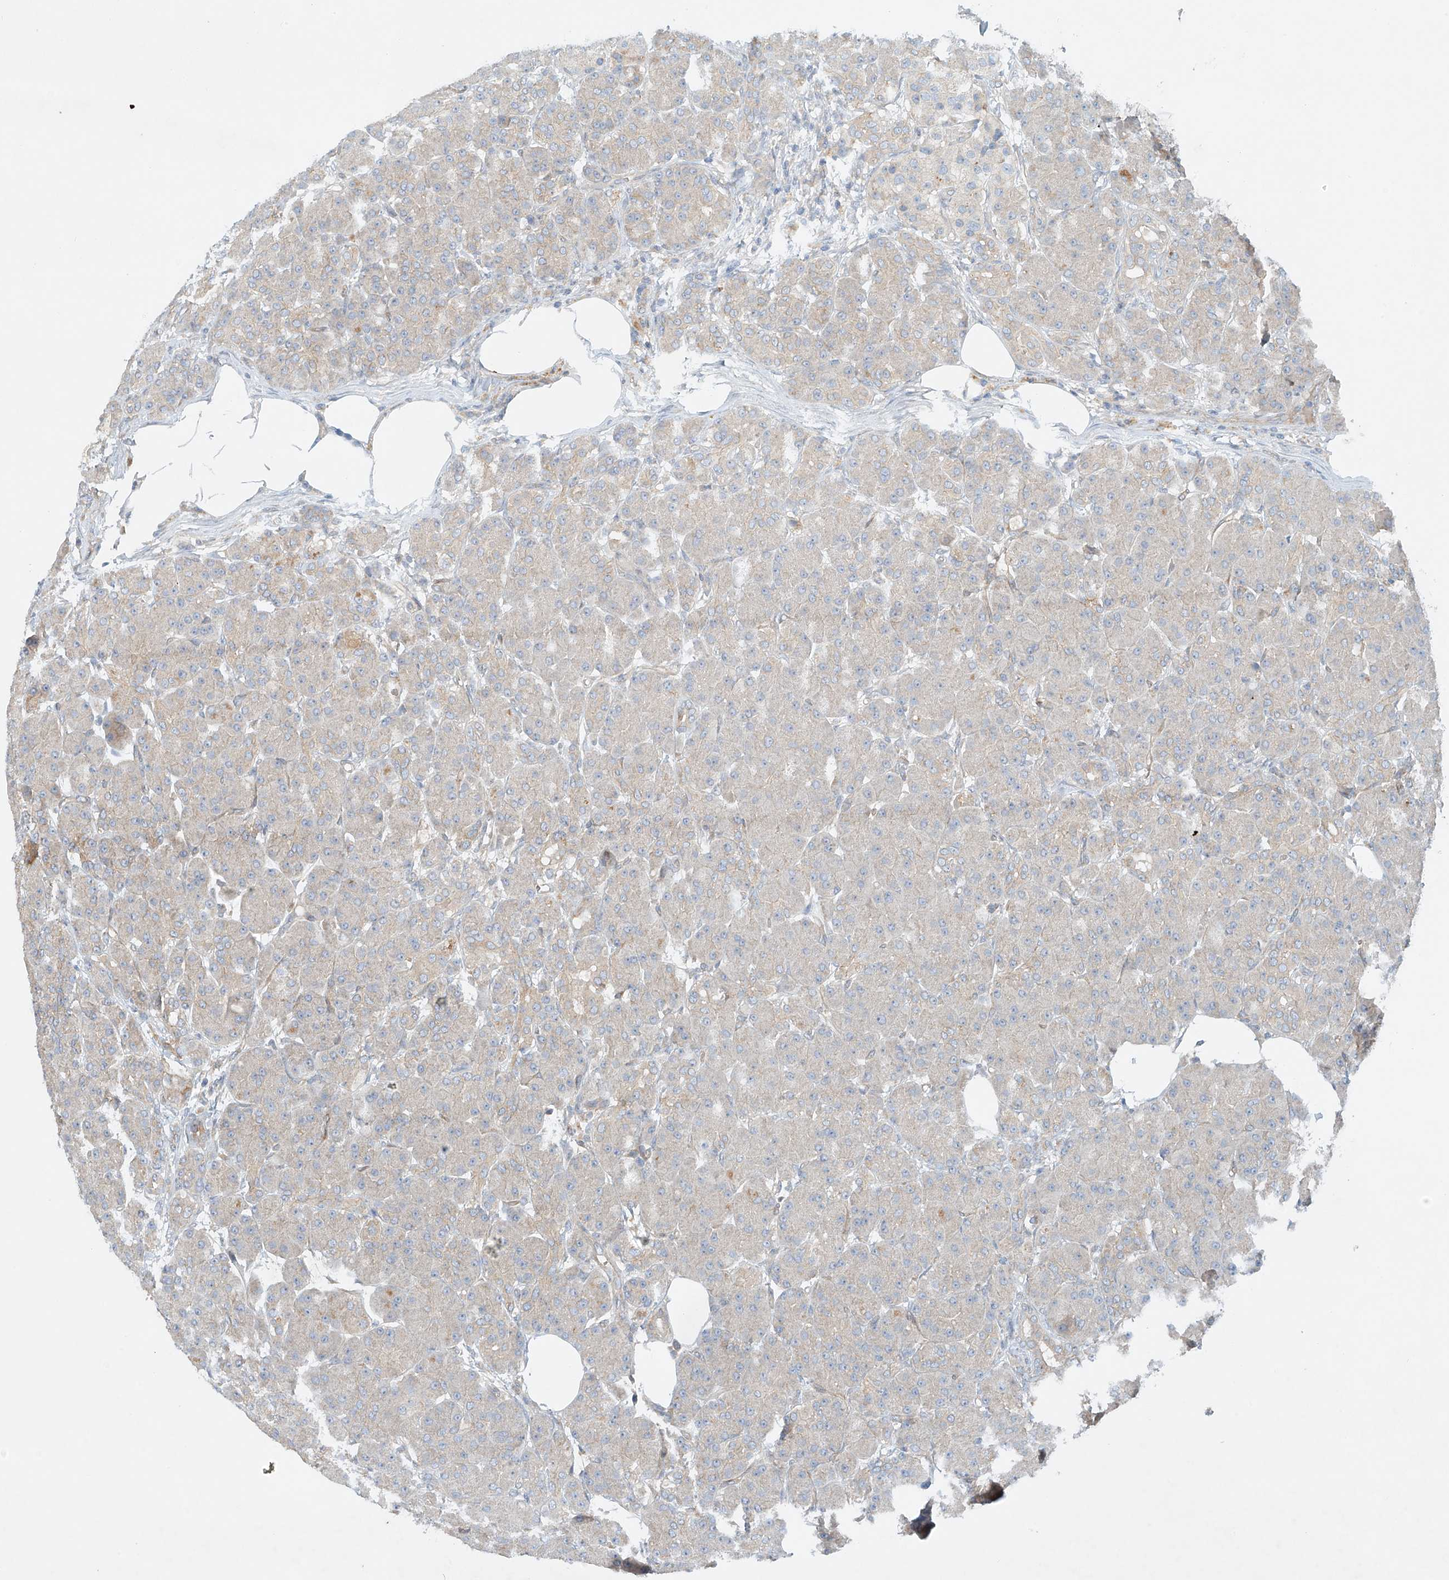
{"staining": {"intensity": "negative", "quantity": "none", "location": "none"}, "tissue": "pancreas", "cell_type": "Exocrine glandular cells", "image_type": "normal", "snomed": [{"axis": "morphology", "description": "Normal tissue, NOS"}, {"axis": "topography", "description": "Pancreas"}], "caption": "This is an IHC image of benign pancreas. There is no positivity in exocrine glandular cells.", "gene": "ENSG00000266202", "patient": {"sex": "male", "age": 63}}